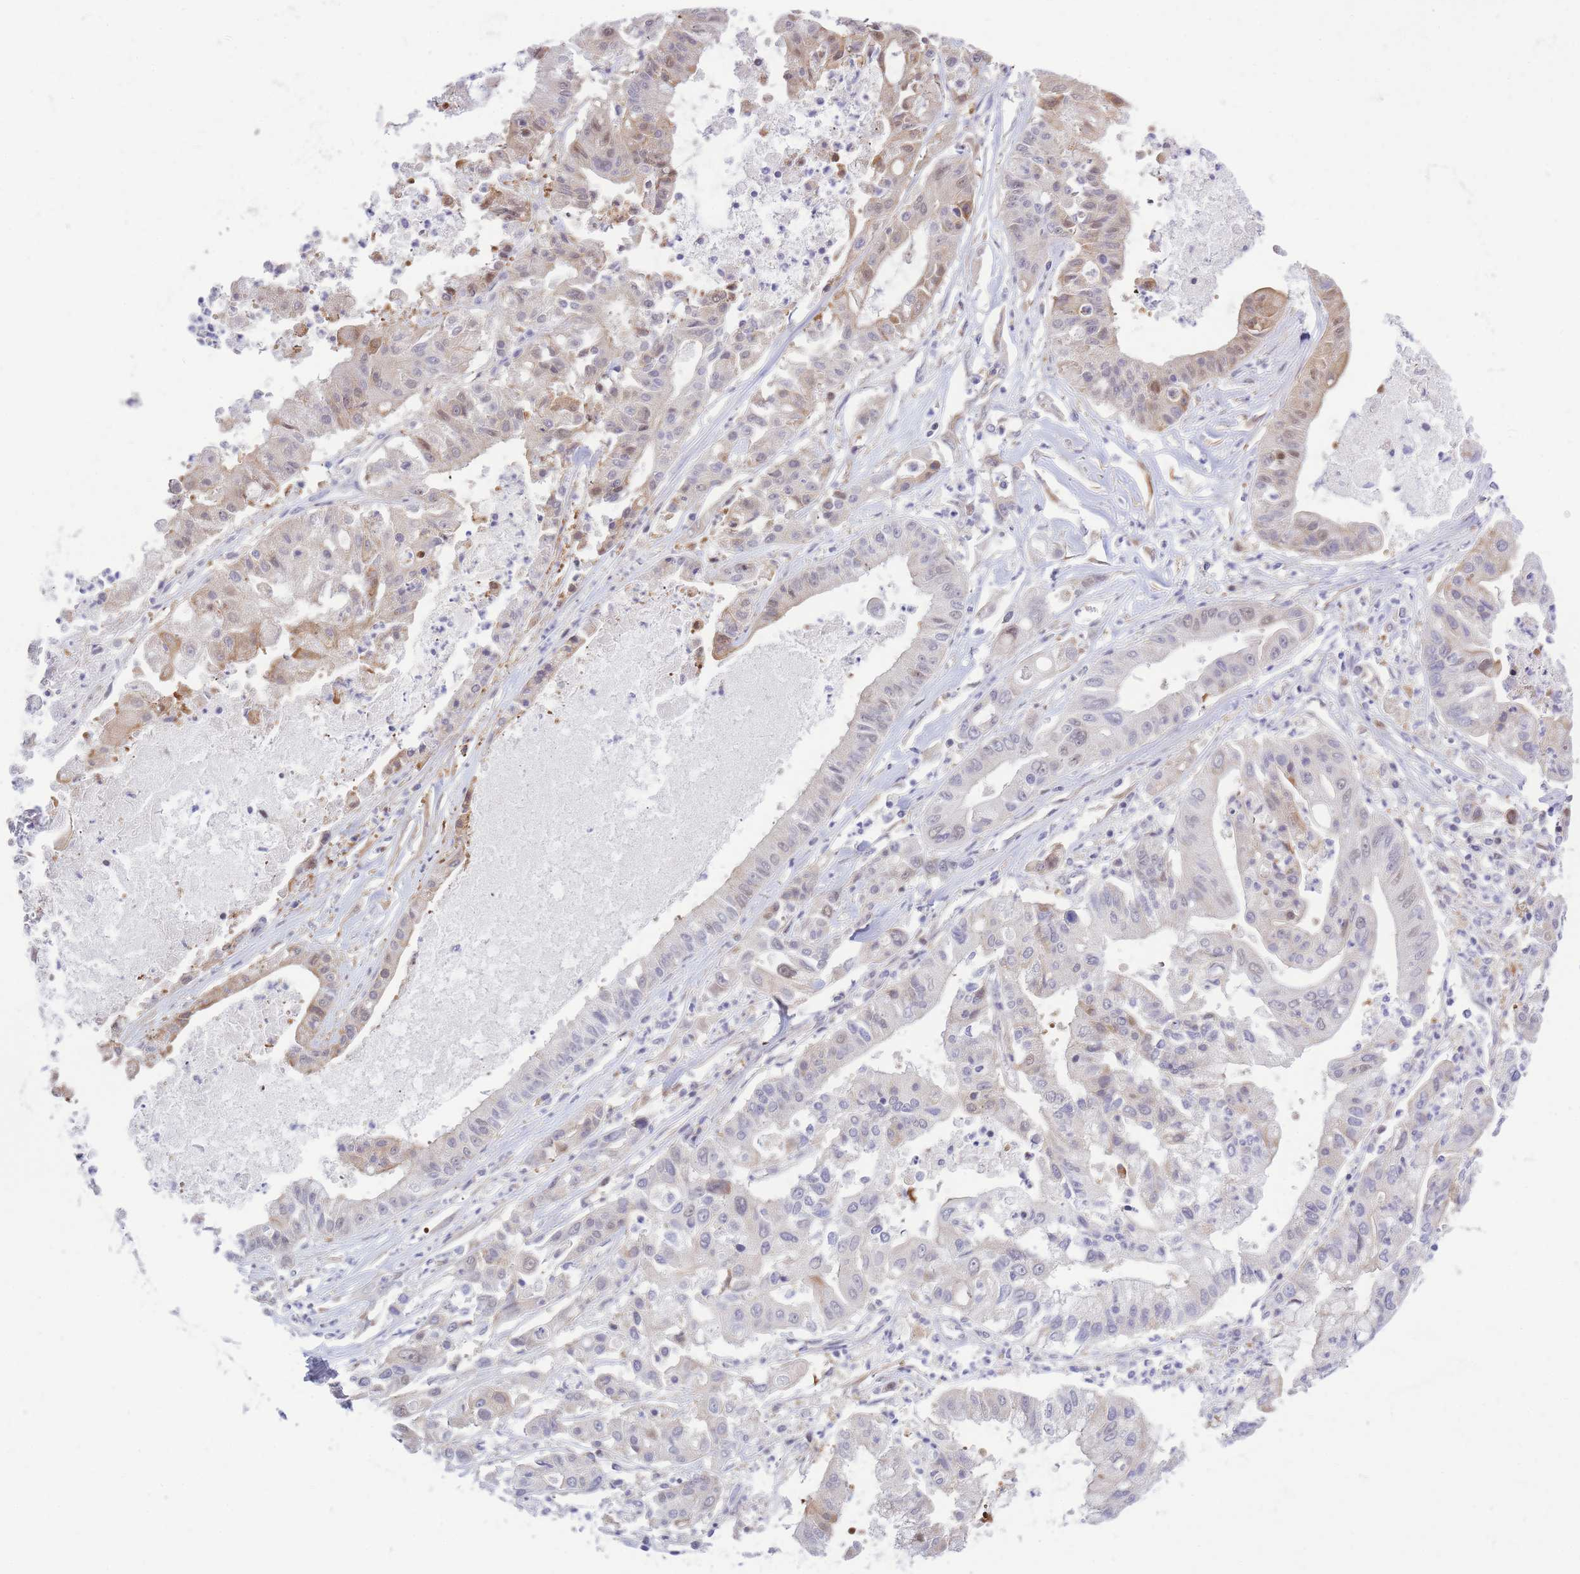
{"staining": {"intensity": "moderate", "quantity": "<25%", "location": "cytoplasmic/membranous,nuclear"}, "tissue": "ovarian cancer", "cell_type": "Tumor cells", "image_type": "cancer", "snomed": [{"axis": "morphology", "description": "Cystadenocarcinoma, mucinous, NOS"}, {"axis": "topography", "description": "Ovary"}], "caption": "Brown immunohistochemical staining in ovarian cancer displays moderate cytoplasmic/membranous and nuclear positivity in approximately <25% of tumor cells.", "gene": "CRACD", "patient": {"sex": "female", "age": 70}}